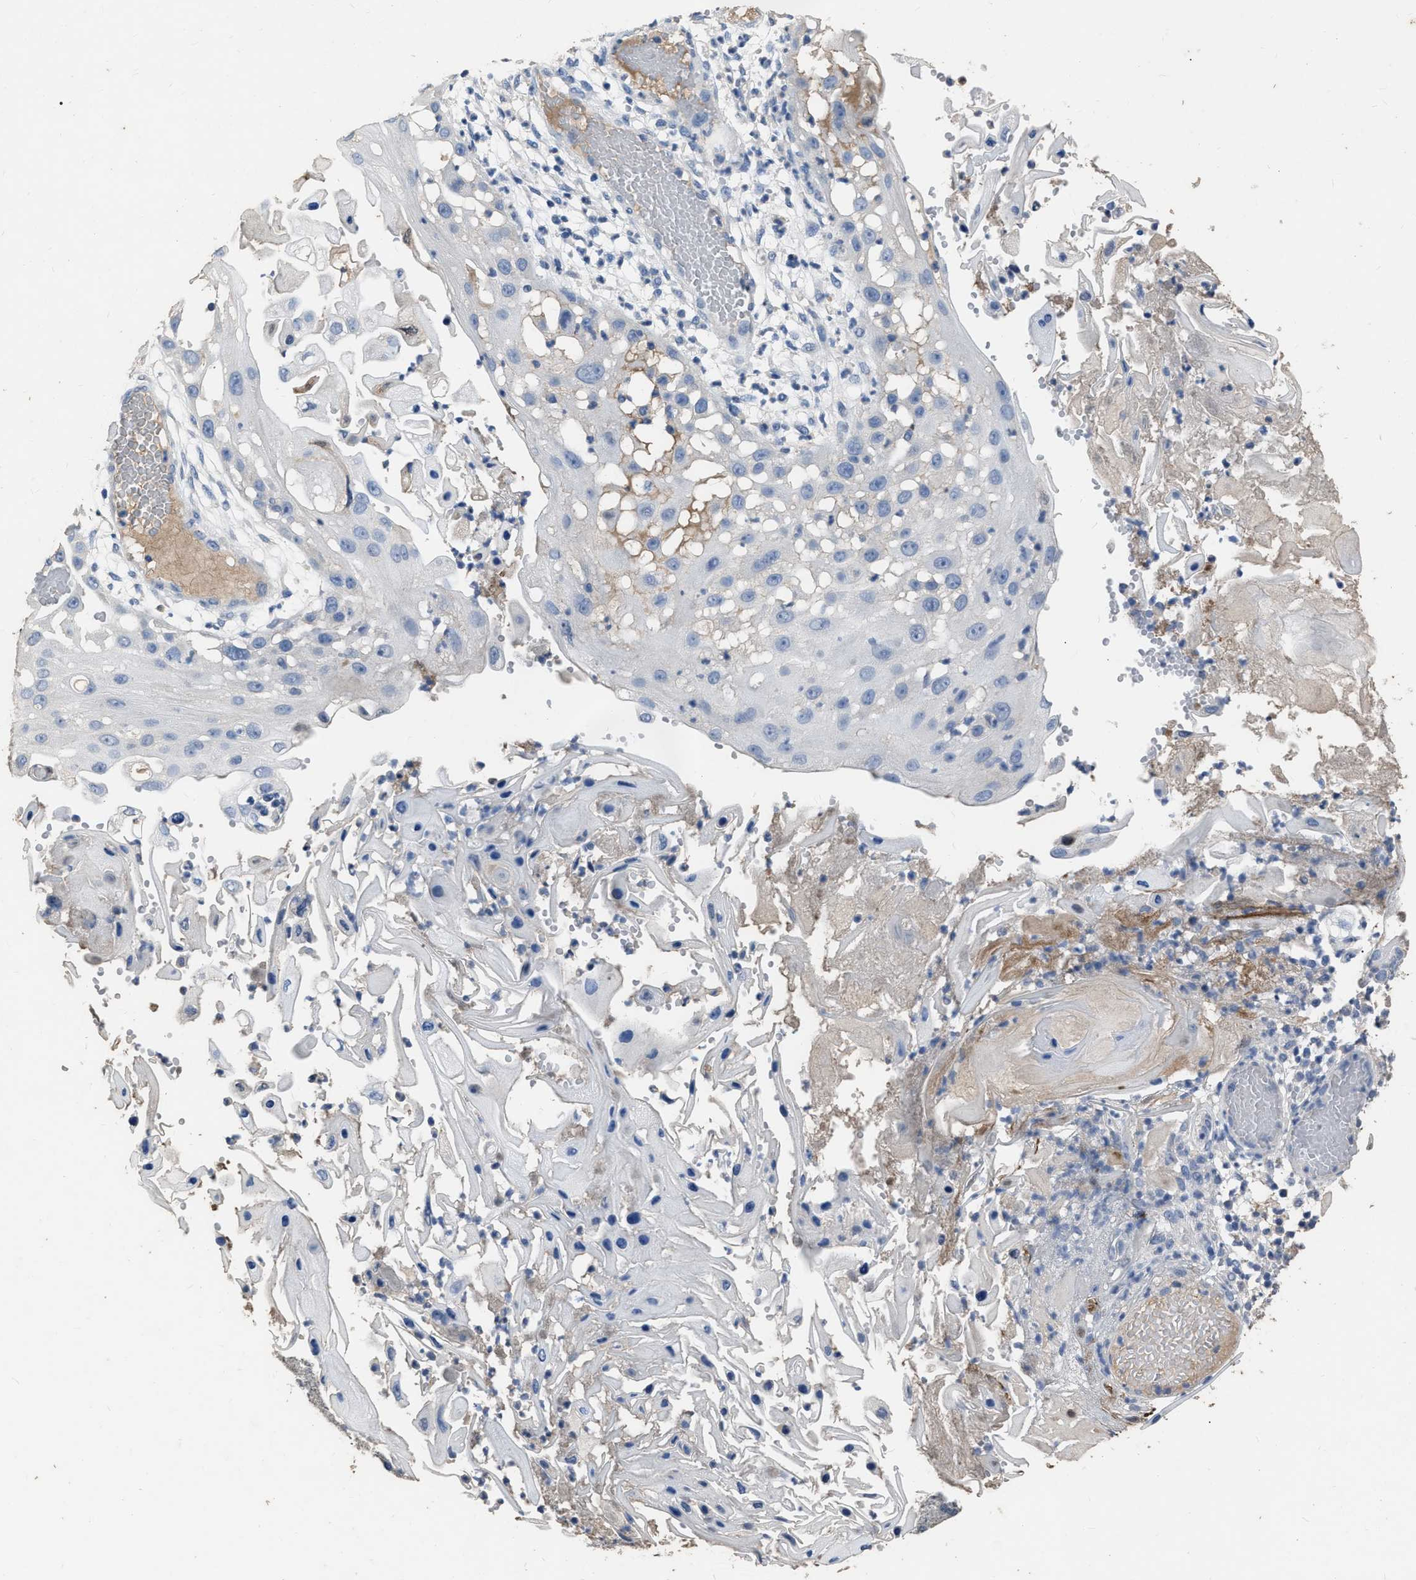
{"staining": {"intensity": "negative", "quantity": "none", "location": "none"}, "tissue": "skin cancer", "cell_type": "Tumor cells", "image_type": "cancer", "snomed": [{"axis": "morphology", "description": "Squamous cell carcinoma, NOS"}, {"axis": "topography", "description": "Skin"}], "caption": "An immunohistochemistry (IHC) micrograph of skin squamous cell carcinoma is shown. There is no staining in tumor cells of skin squamous cell carcinoma.", "gene": "HABP2", "patient": {"sex": "female", "age": 44}}